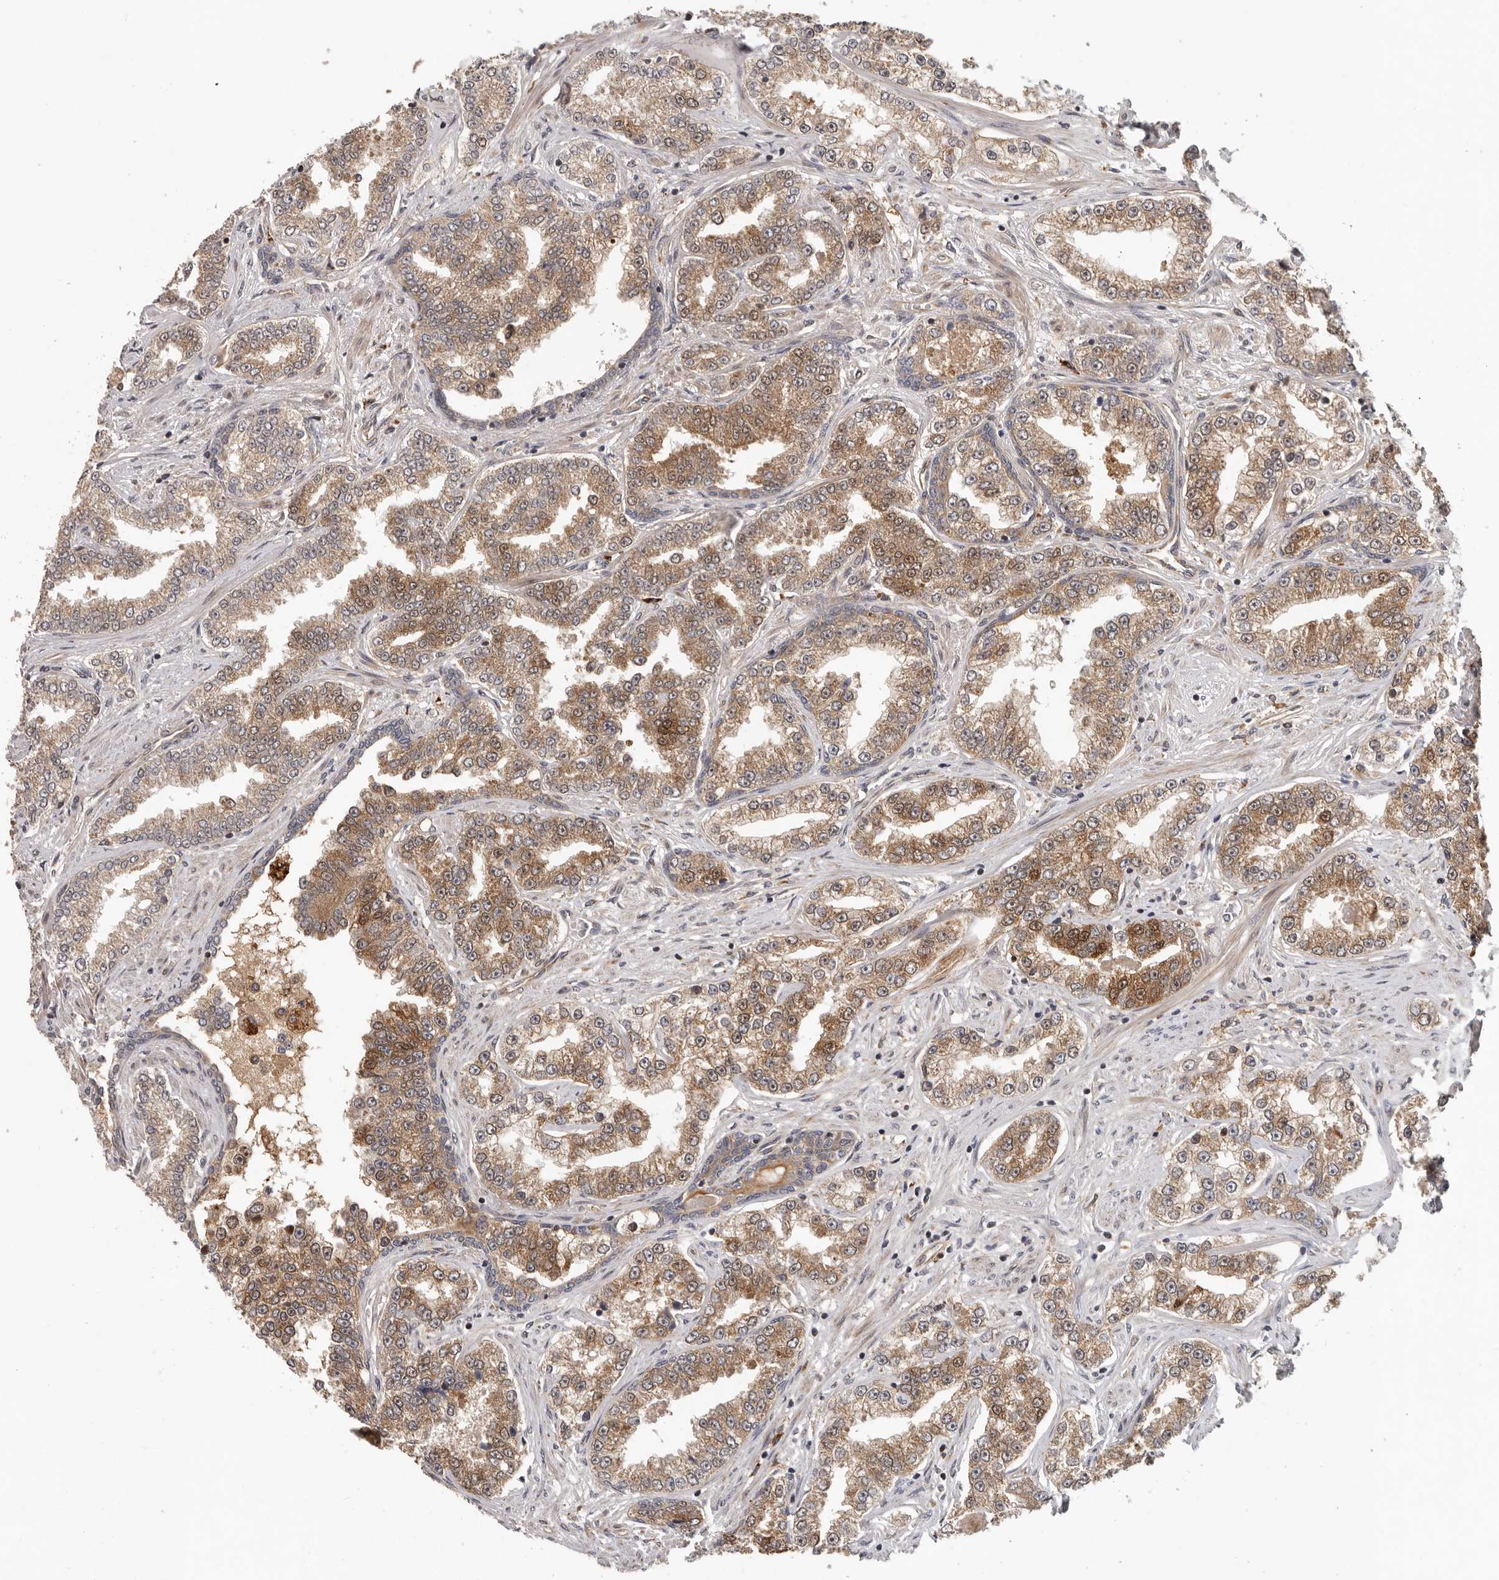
{"staining": {"intensity": "moderate", "quantity": ">75%", "location": "cytoplasmic/membranous,nuclear"}, "tissue": "prostate cancer", "cell_type": "Tumor cells", "image_type": "cancer", "snomed": [{"axis": "morphology", "description": "Normal tissue, NOS"}, {"axis": "morphology", "description": "Adenocarcinoma, High grade"}, {"axis": "topography", "description": "Prostate"}], "caption": "Human prostate cancer (high-grade adenocarcinoma) stained for a protein (brown) shows moderate cytoplasmic/membranous and nuclear positive positivity in approximately >75% of tumor cells.", "gene": "RNF157", "patient": {"sex": "male", "age": 83}}